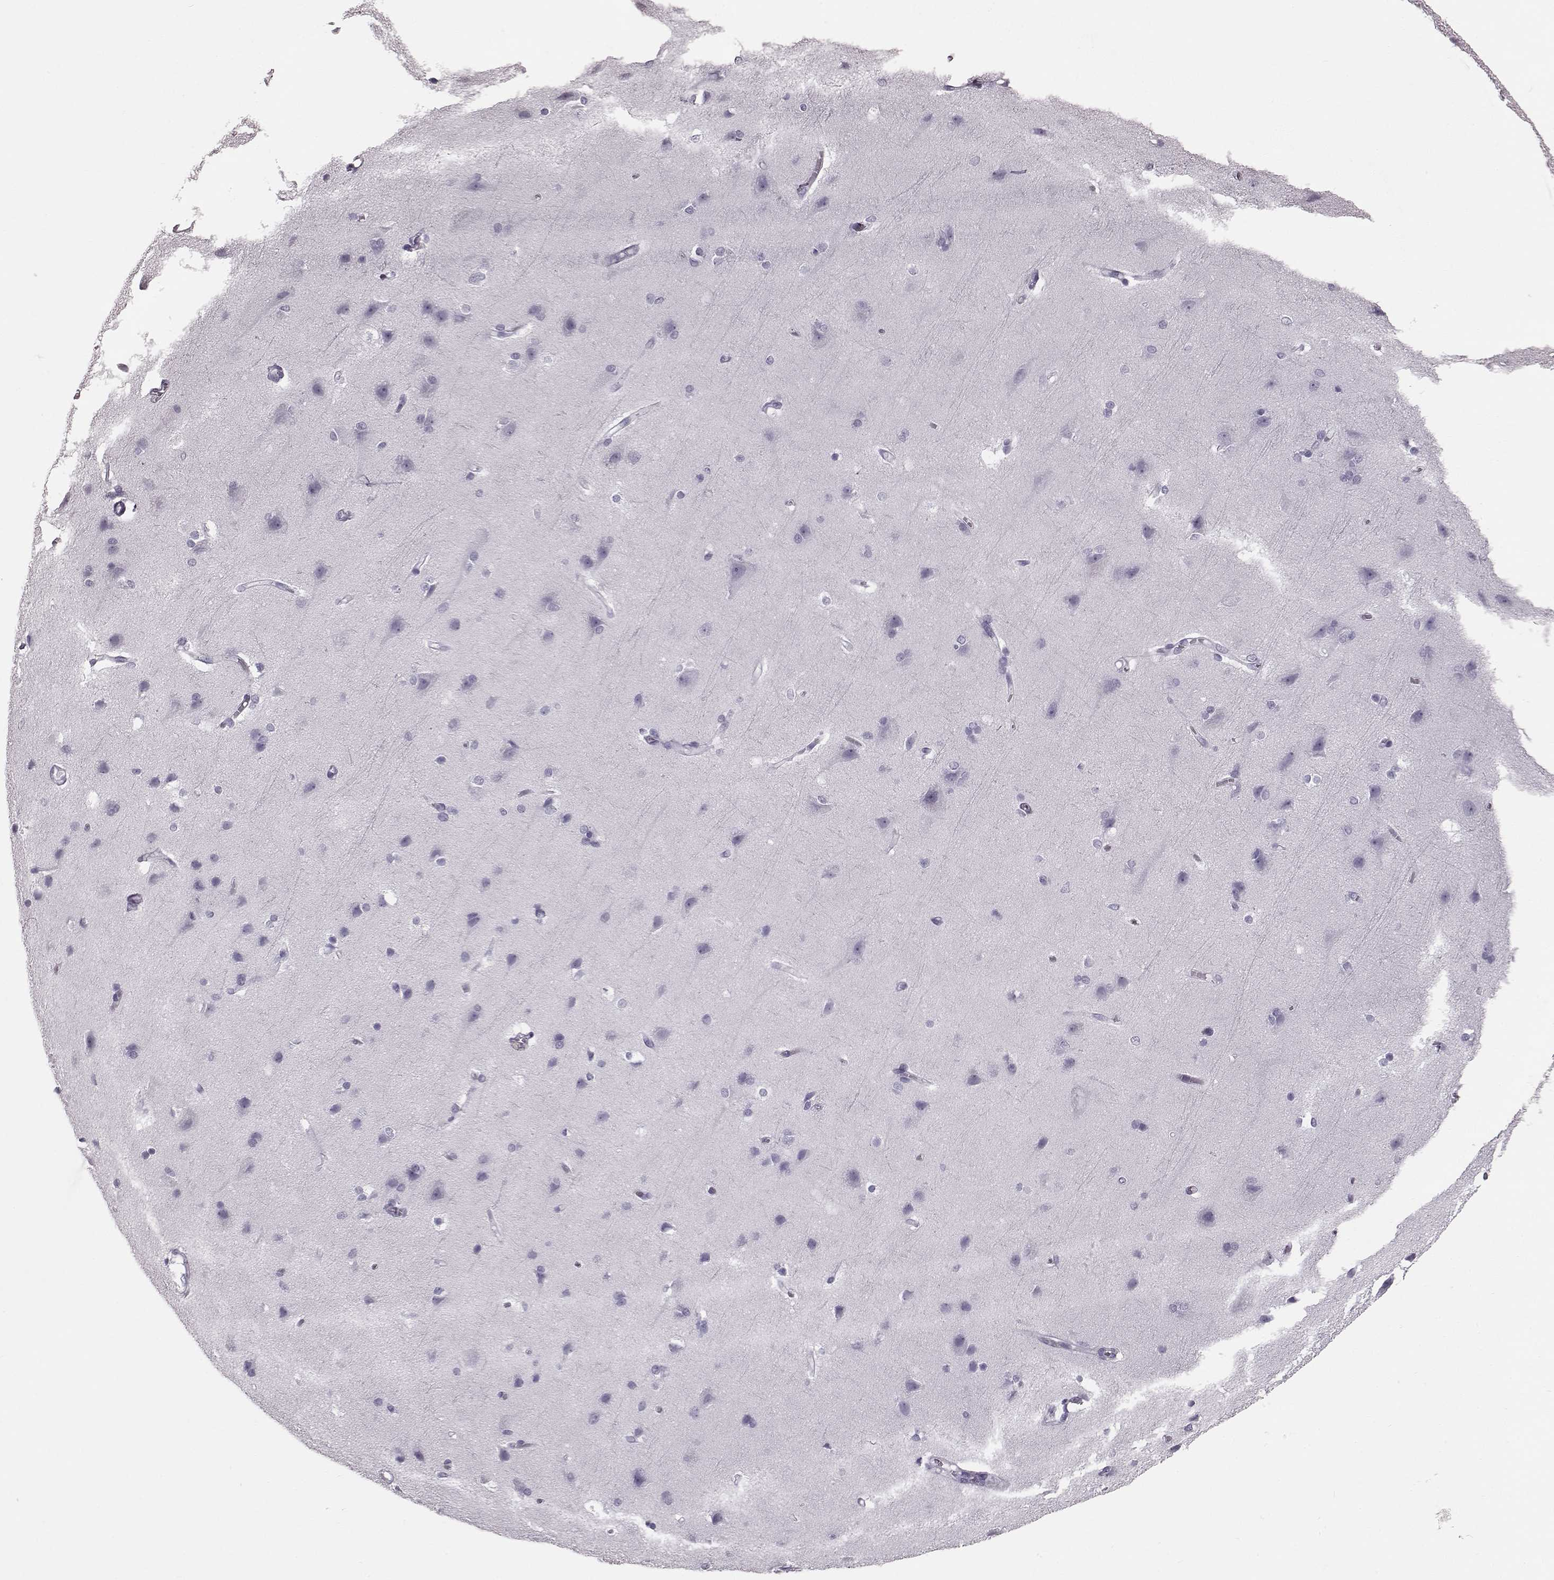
{"staining": {"intensity": "negative", "quantity": "none", "location": "none"}, "tissue": "cerebral cortex", "cell_type": "Endothelial cells", "image_type": "normal", "snomed": [{"axis": "morphology", "description": "Normal tissue, NOS"}, {"axis": "topography", "description": "Cerebral cortex"}], "caption": "The IHC image has no significant staining in endothelial cells of cerebral cortex. The staining was performed using DAB (3,3'-diaminobenzidine) to visualize the protein expression in brown, while the nuclei were stained in blue with hematoxylin (Magnification: 20x).", "gene": "TCHHL1", "patient": {"sex": "male", "age": 37}}